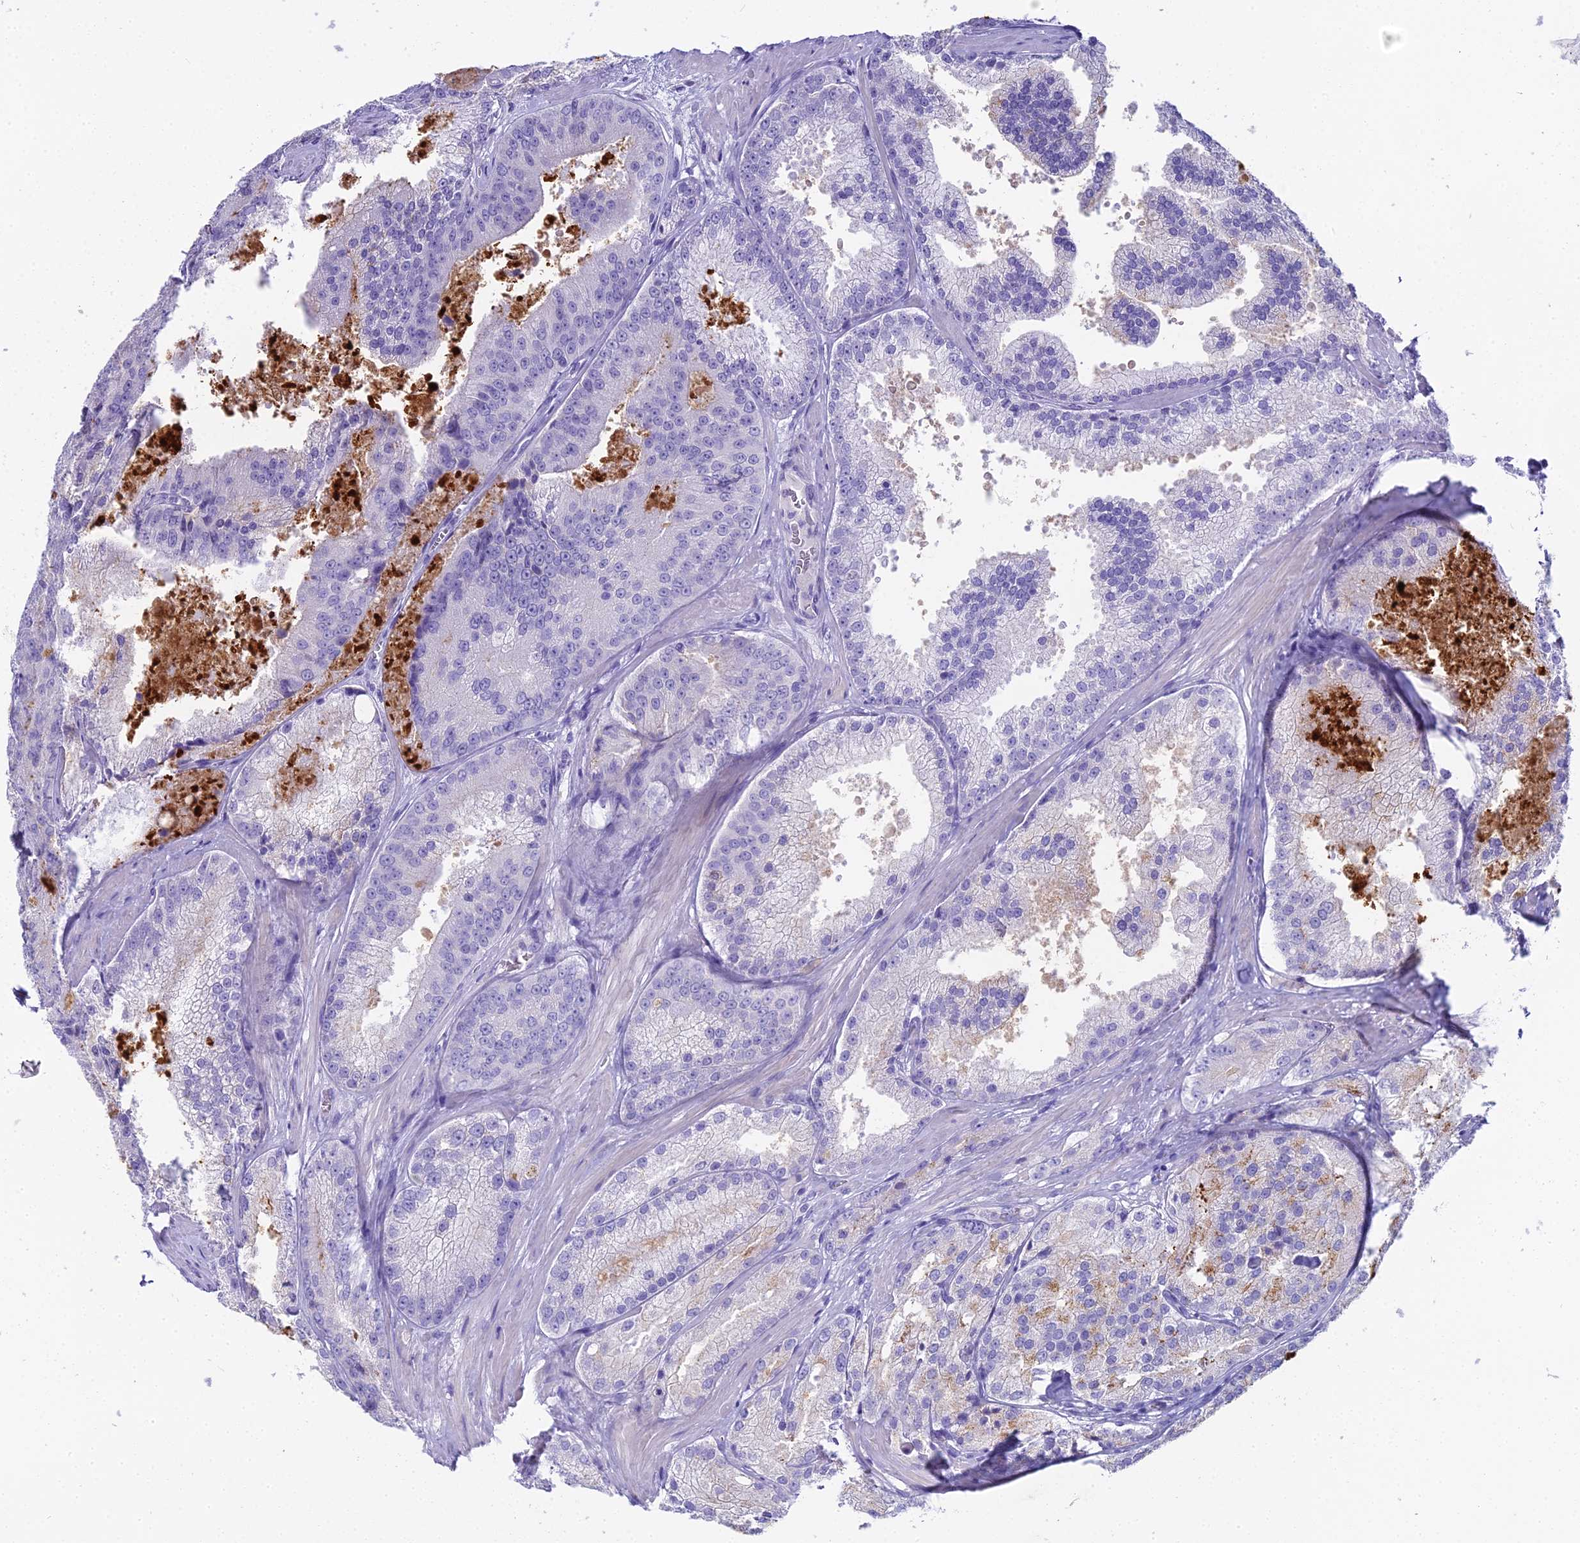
{"staining": {"intensity": "negative", "quantity": "none", "location": "none"}, "tissue": "prostate cancer", "cell_type": "Tumor cells", "image_type": "cancer", "snomed": [{"axis": "morphology", "description": "Adenocarcinoma, High grade"}, {"axis": "topography", "description": "Prostate"}], "caption": "IHC image of human prostate adenocarcinoma (high-grade) stained for a protein (brown), which shows no expression in tumor cells.", "gene": "UNC80", "patient": {"sex": "male", "age": 61}}